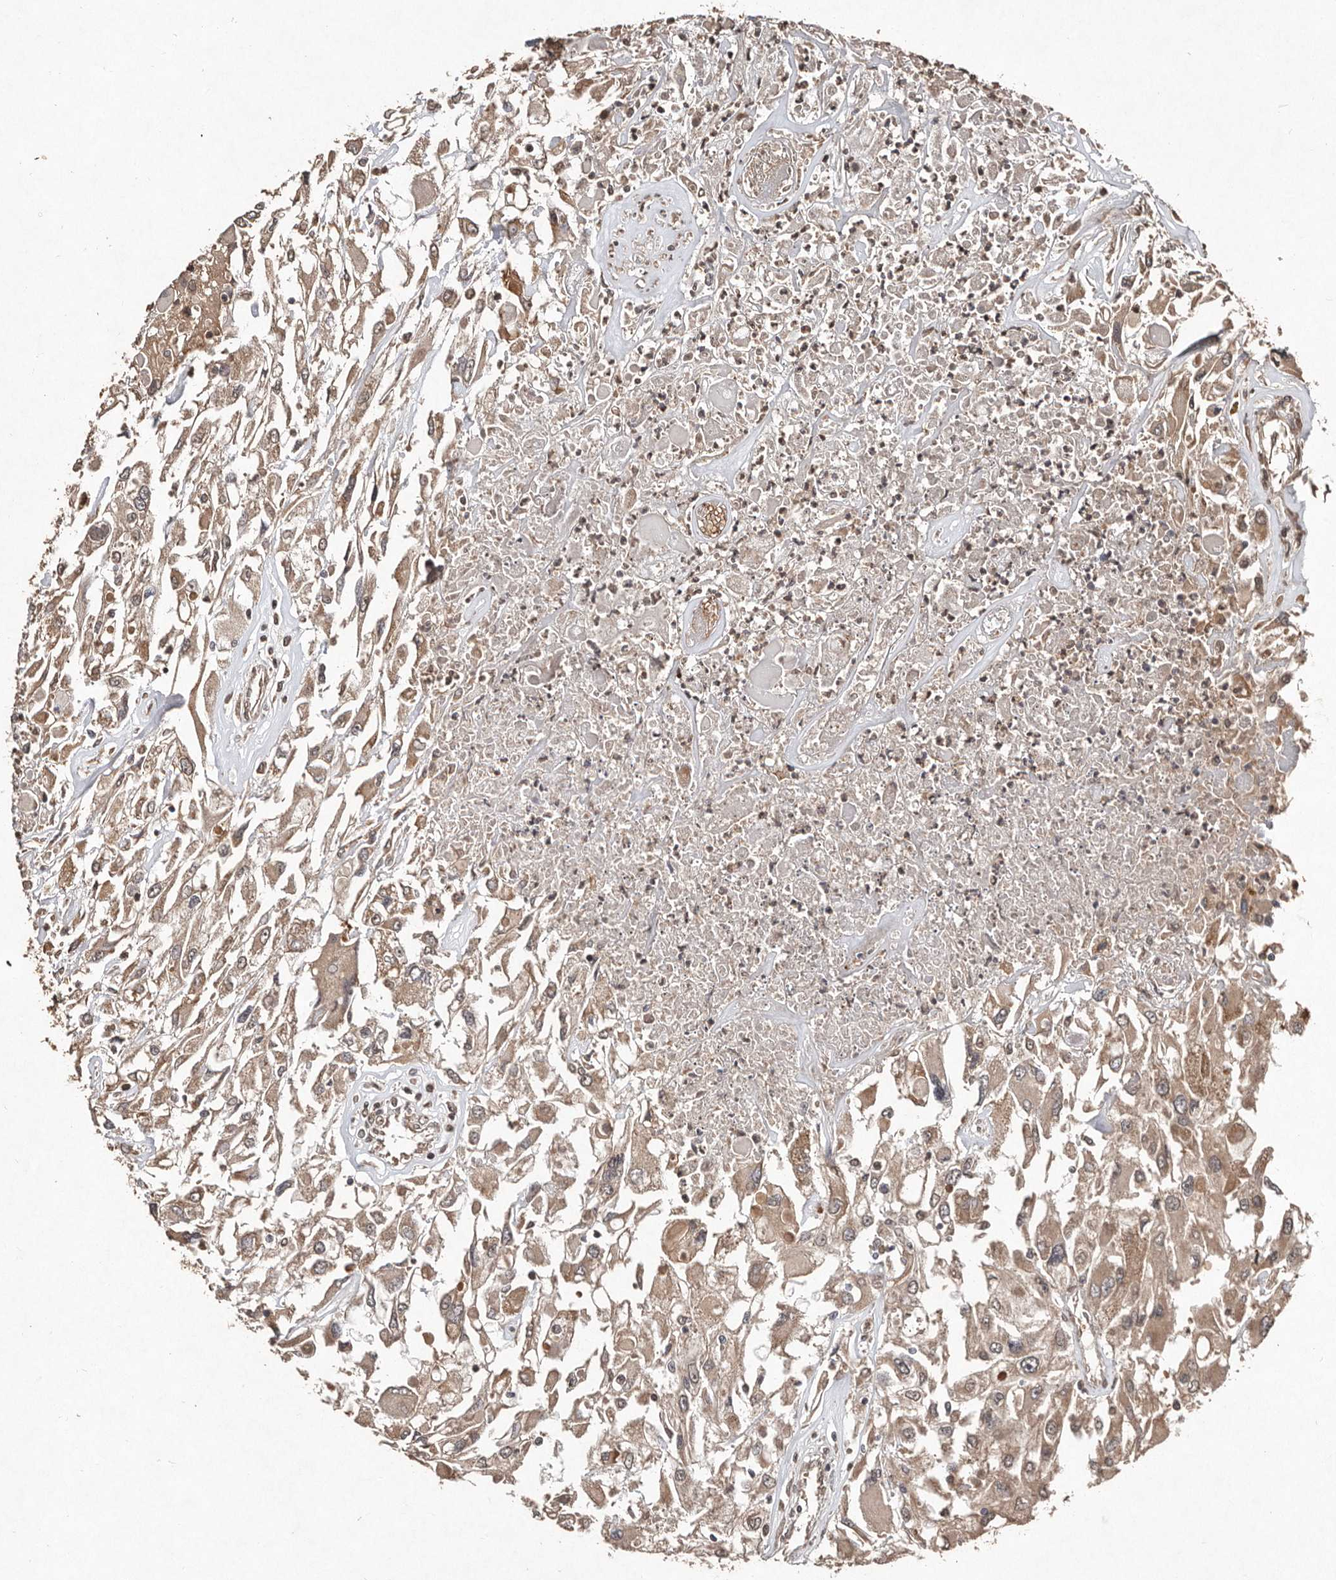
{"staining": {"intensity": "weak", "quantity": ">75%", "location": "cytoplasmic/membranous"}, "tissue": "renal cancer", "cell_type": "Tumor cells", "image_type": "cancer", "snomed": [{"axis": "morphology", "description": "Adenocarcinoma, NOS"}, {"axis": "topography", "description": "Kidney"}], "caption": "Human renal cancer stained with a protein marker demonstrates weak staining in tumor cells.", "gene": "DIP2C", "patient": {"sex": "female", "age": 52}}